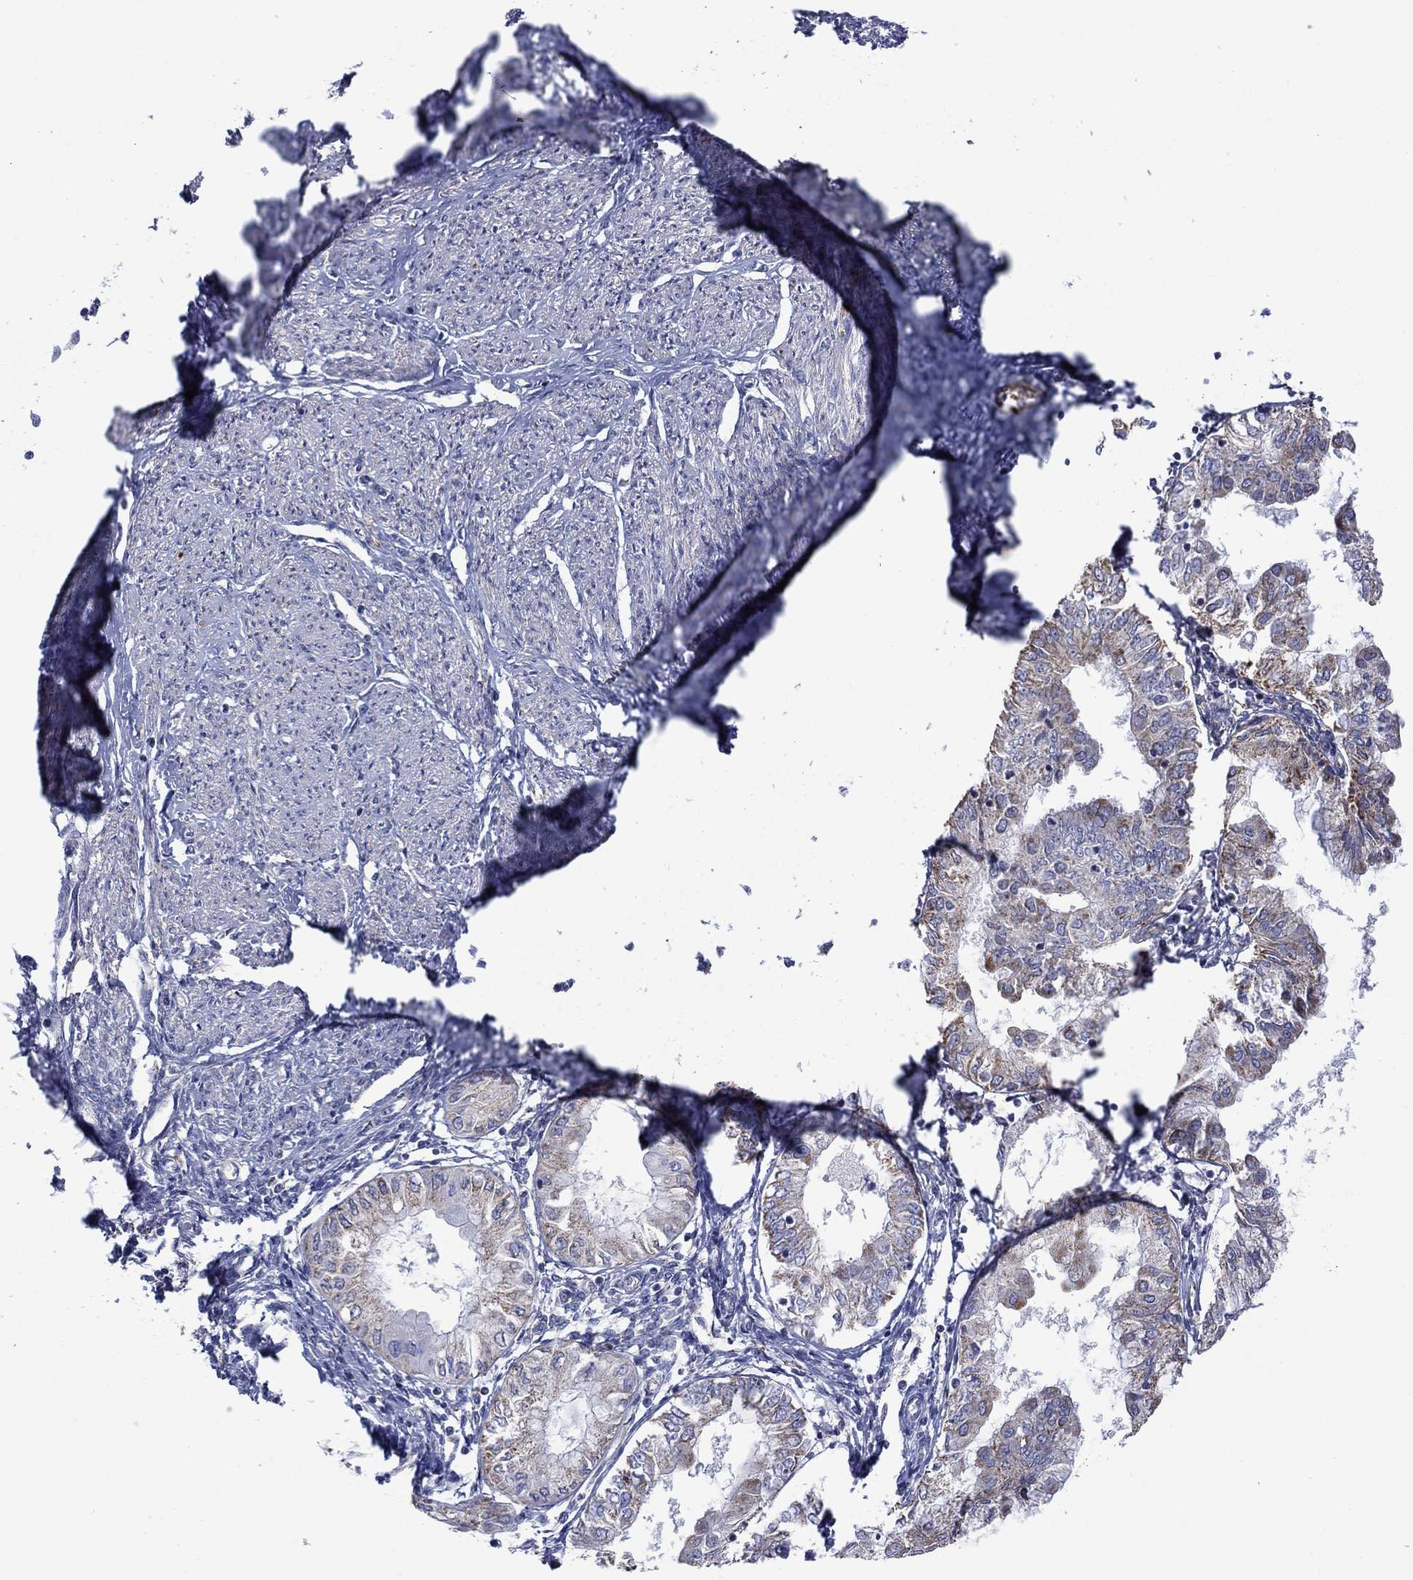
{"staining": {"intensity": "moderate", "quantity": "25%-75%", "location": "cytoplasmic/membranous"}, "tissue": "endometrial cancer", "cell_type": "Tumor cells", "image_type": "cancer", "snomed": [{"axis": "morphology", "description": "Adenocarcinoma, NOS"}, {"axis": "topography", "description": "Endometrium"}], "caption": "The photomicrograph shows a brown stain indicating the presence of a protein in the cytoplasmic/membranous of tumor cells in endometrial adenocarcinoma.", "gene": "CISD1", "patient": {"sex": "female", "age": 68}}